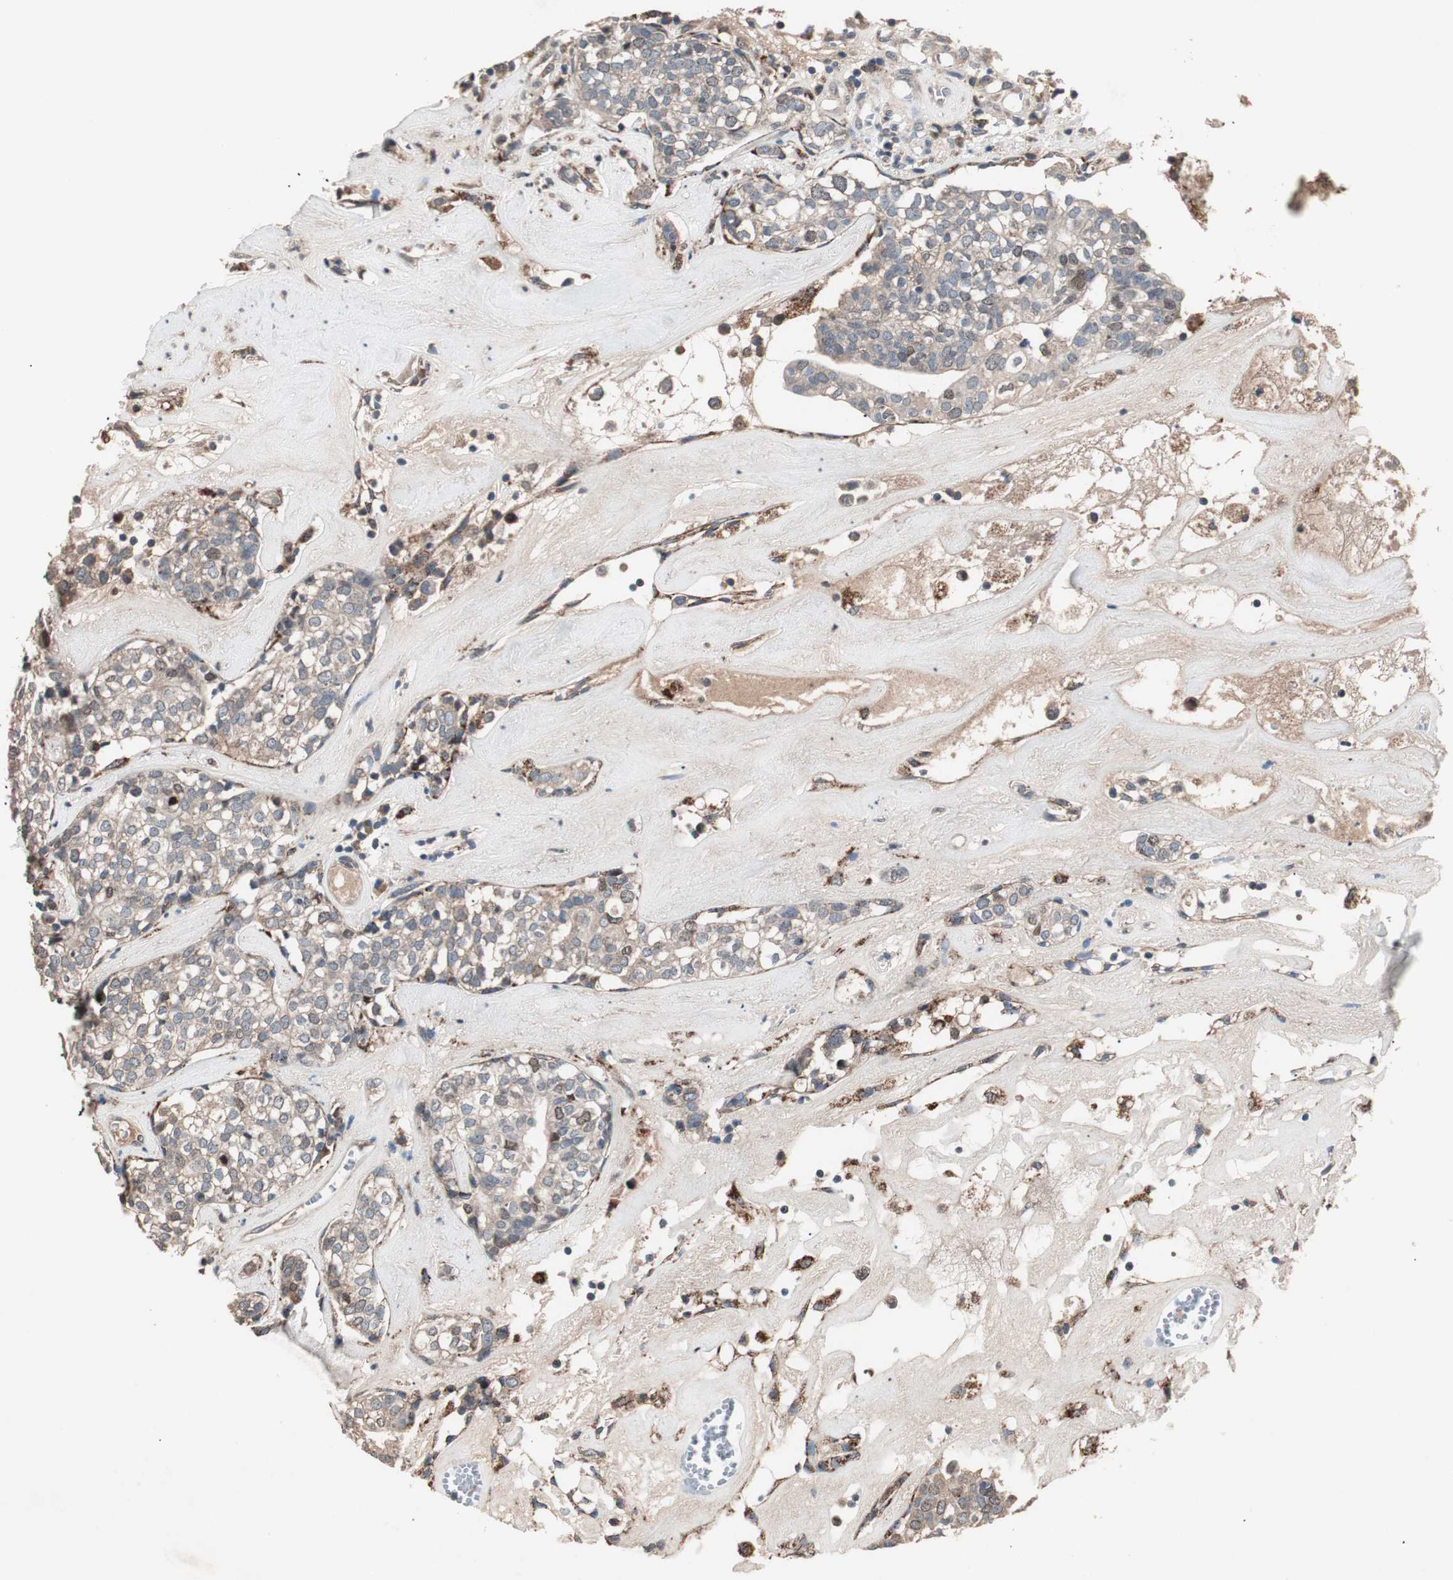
{"staining": {"intensity": "weak", "quantity": ">75%", "location": "cytoplasmic/membranous"}, "tissue": "head and neck cancer", "cell_type": "Tumor cells", "image_type": "cancer", "snomed": [{"axis": "morphology", "description": "Adenocarcinoma, NOS"}, {"axis": "topography", "description": "Salivary gland"}, {"axis": "topography", "description": "Head-Neck"}], "caption": "High-magnification brightfield microscopy of head and neck cancer stained with DAB (3,3'-diaminobenzidine) (brown) and counterstained with hematoxylin (blue). tumor cells exhibit weak cytoplasmic/membranous expression is present in approximately>75% of cells. Using DAB (3,3'-diaminobenzidine) (brown) and hematoxylin (blue) stains, captured at high magnification using brightfield microscopy.", "gene": "NFRKB", "patient": {"sex": "female", "age": 65}}